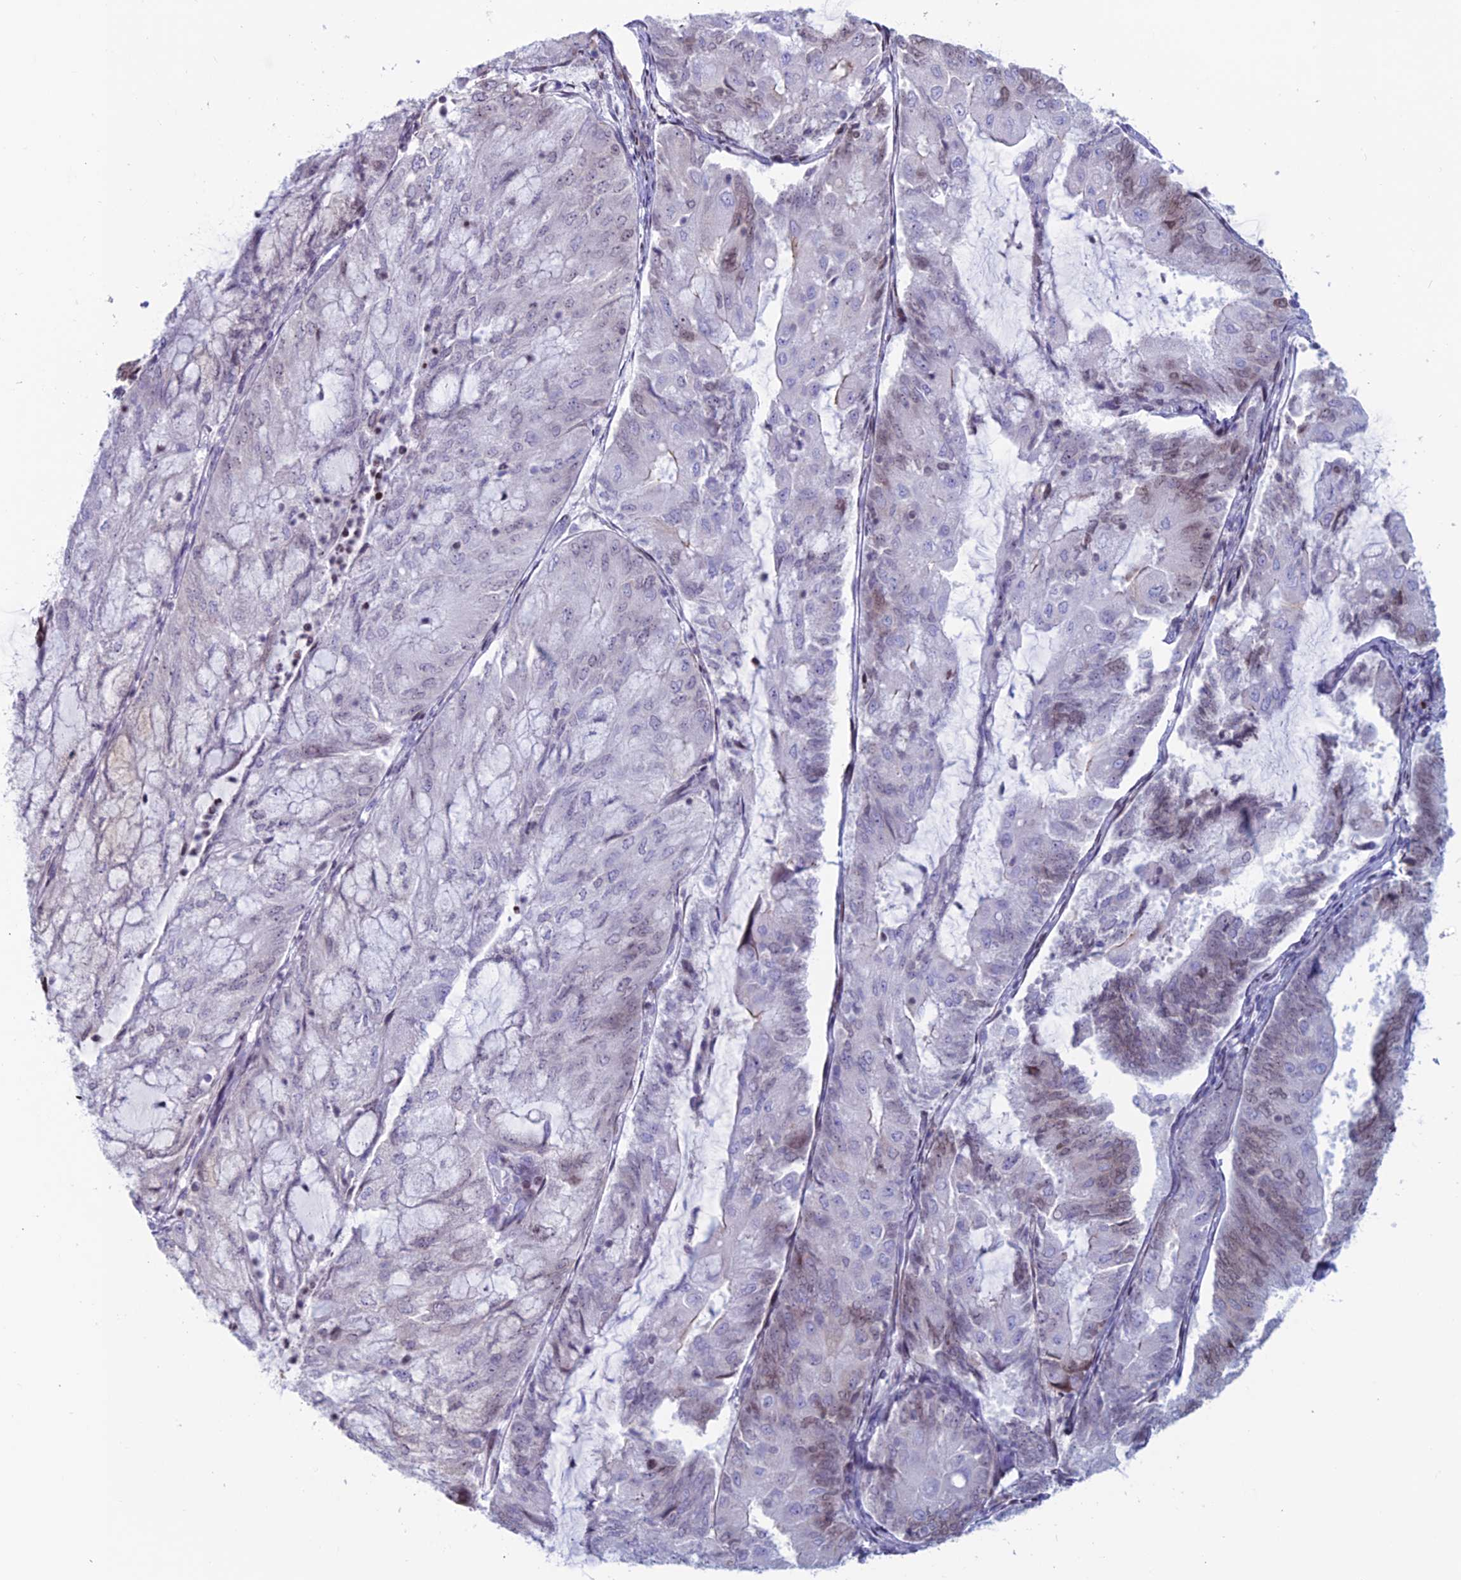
{"staining": {"intensity": "moderate", "quantity": "<25%", "location": "nuclear"}, "tissue": "endometrial cancer", "cell_type": "Tumor cells", "image_type": "cancer", "snomed": [{"axis": "morphology", "description": "Adenocarcinoma, NOS"}, {"axis": "topography", "description": "Endometrium"}], "caption": "A low amount of moderate nuclear expression is appreciated in about <25% of tumor cells in endometrial cancer tissue.", "gene": "CERS6", "patient": {"sex": "female", "age": 81}}